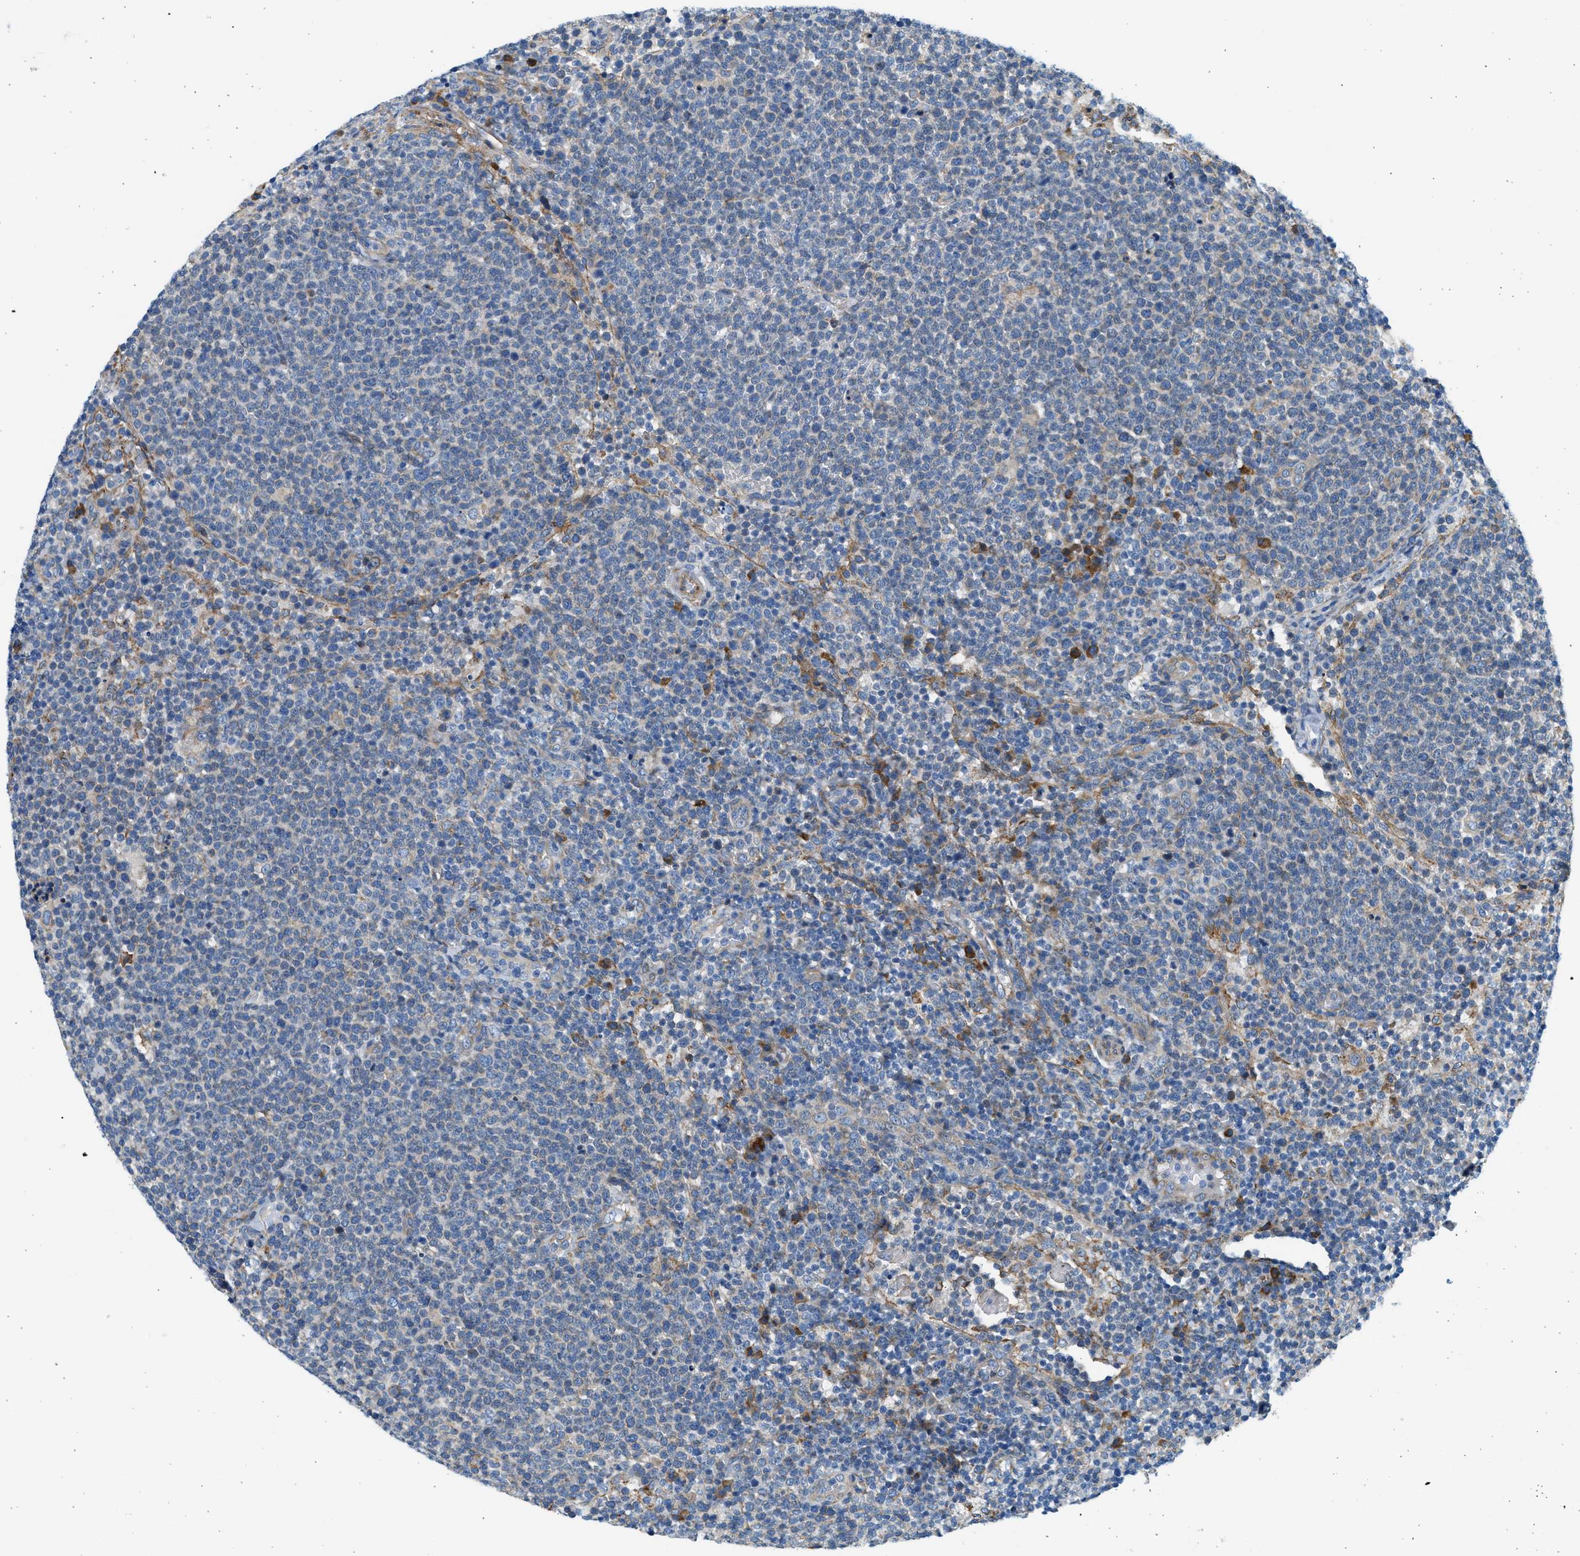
{"staining": {"intensity": "negative", "quantity": "none", "location": "none"}, "tissue": "lymphoma", "cell_type": "Tumor cells", "image_type": "cancer", "snomed": [{"axis": "morphology", "description": "Malignant lymphoma, non-Hodgkin's type, High grade"}, {"axis": "topography", "description": "Lymph node"}], "caption": "A high-resolution micrograph shows immunohistochemistry staining of lymphoma, which reveals no significant staining in tumor cells. (DAB immunohistochemistry (IHC) visualized using brightfield microscopy, high magnification).", "gene": "CNTN6", "patient": {"sex": "male", "age": 61}}